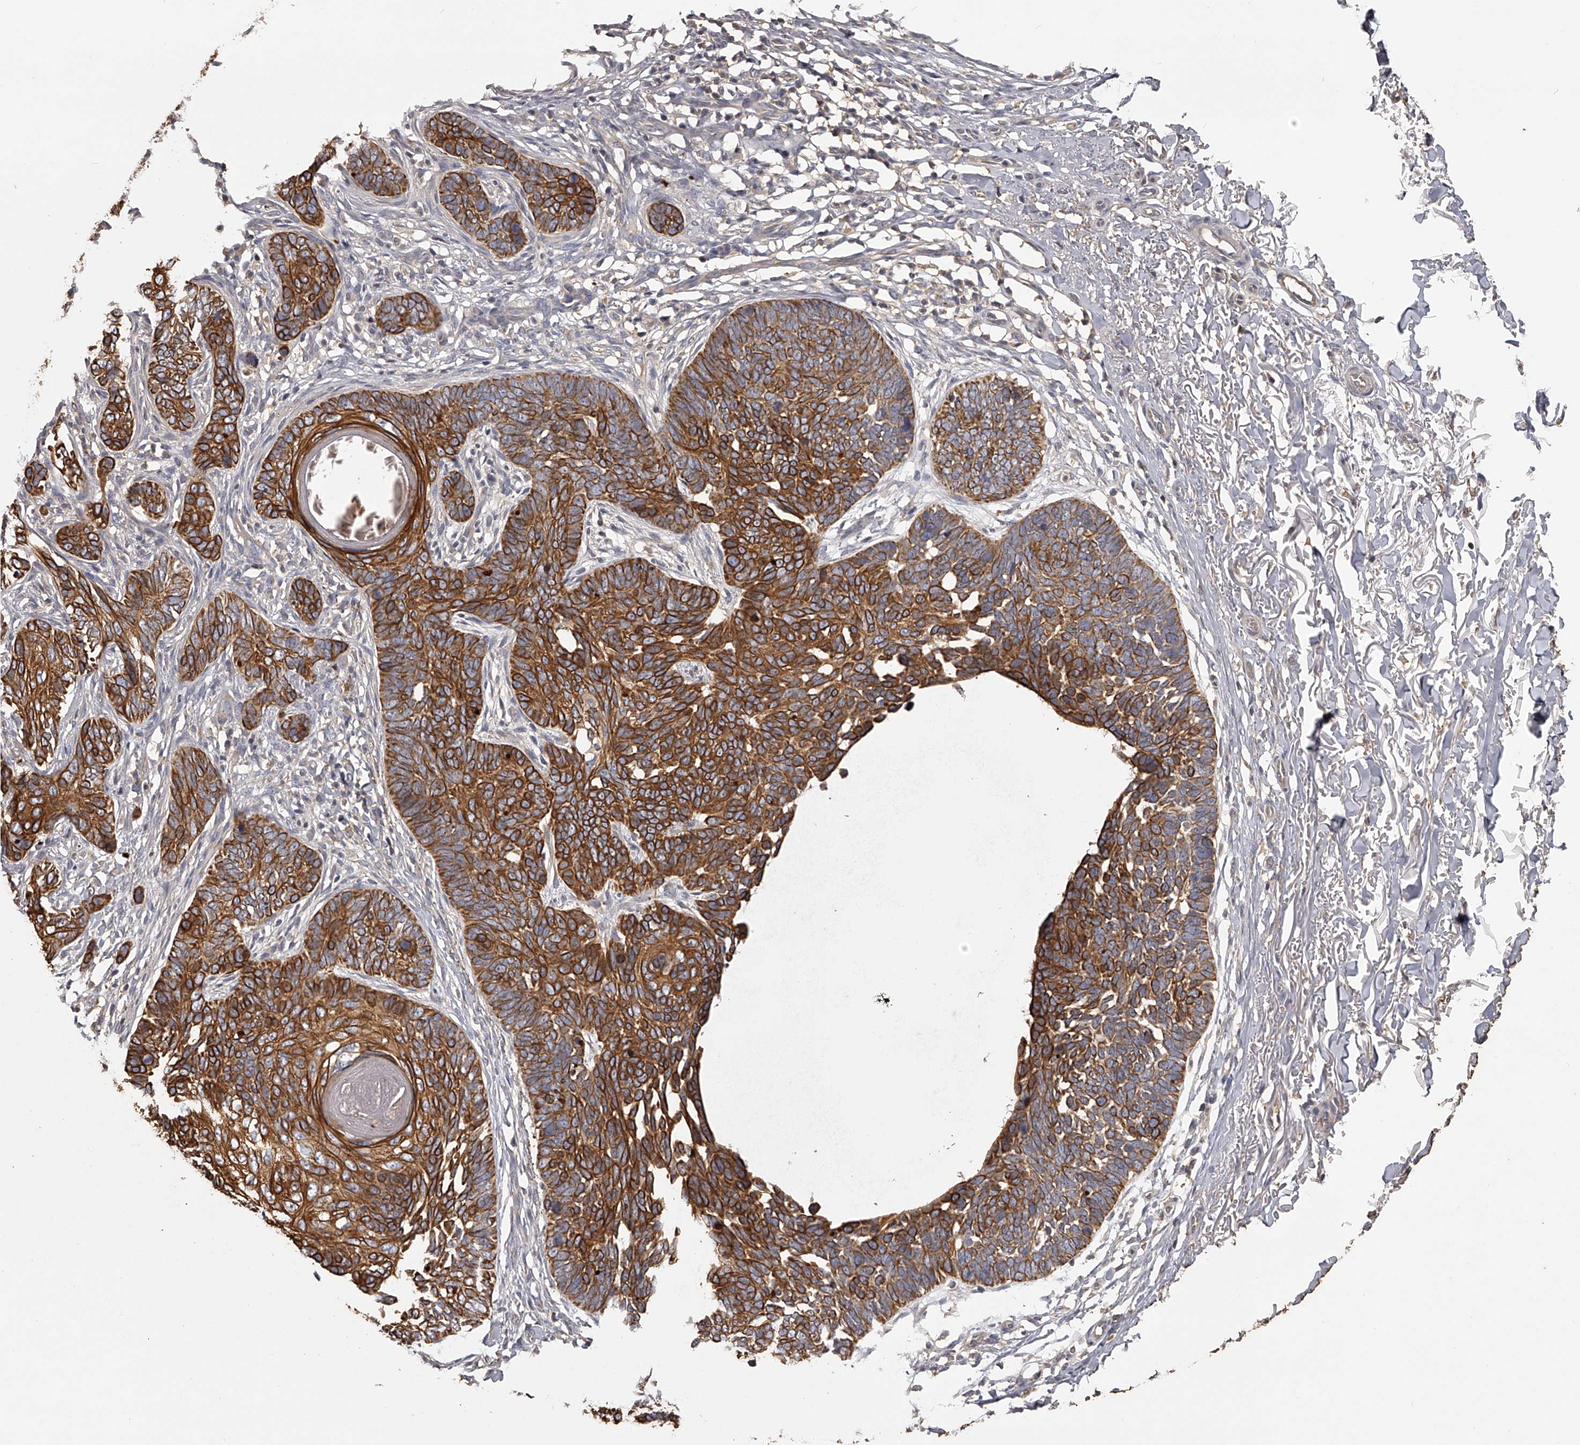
{"staining": {"intensity": "strong", "quantity": ">75%", "location": "cytoplasmic/membranous"}, "tissue": "skin cancer", "cell_type": "Tumor cells", "image_type": "cancer", "snomed": [{"axis": "morphology", "description": "Normal tissue, NOS"}, {"axis": "morphology", "description": "Basal cell carcinoma"}, {"axis": "topography", "description": "Skin"}], "caption": "Strong cytoplasmic/membranous positivity for a protein is present in about >75% of tumor cells of basal cell carcinoma (skin) using immunohistochemistry.", "gene": "TNN", "patient": {"sex": "male", "age": 77}}